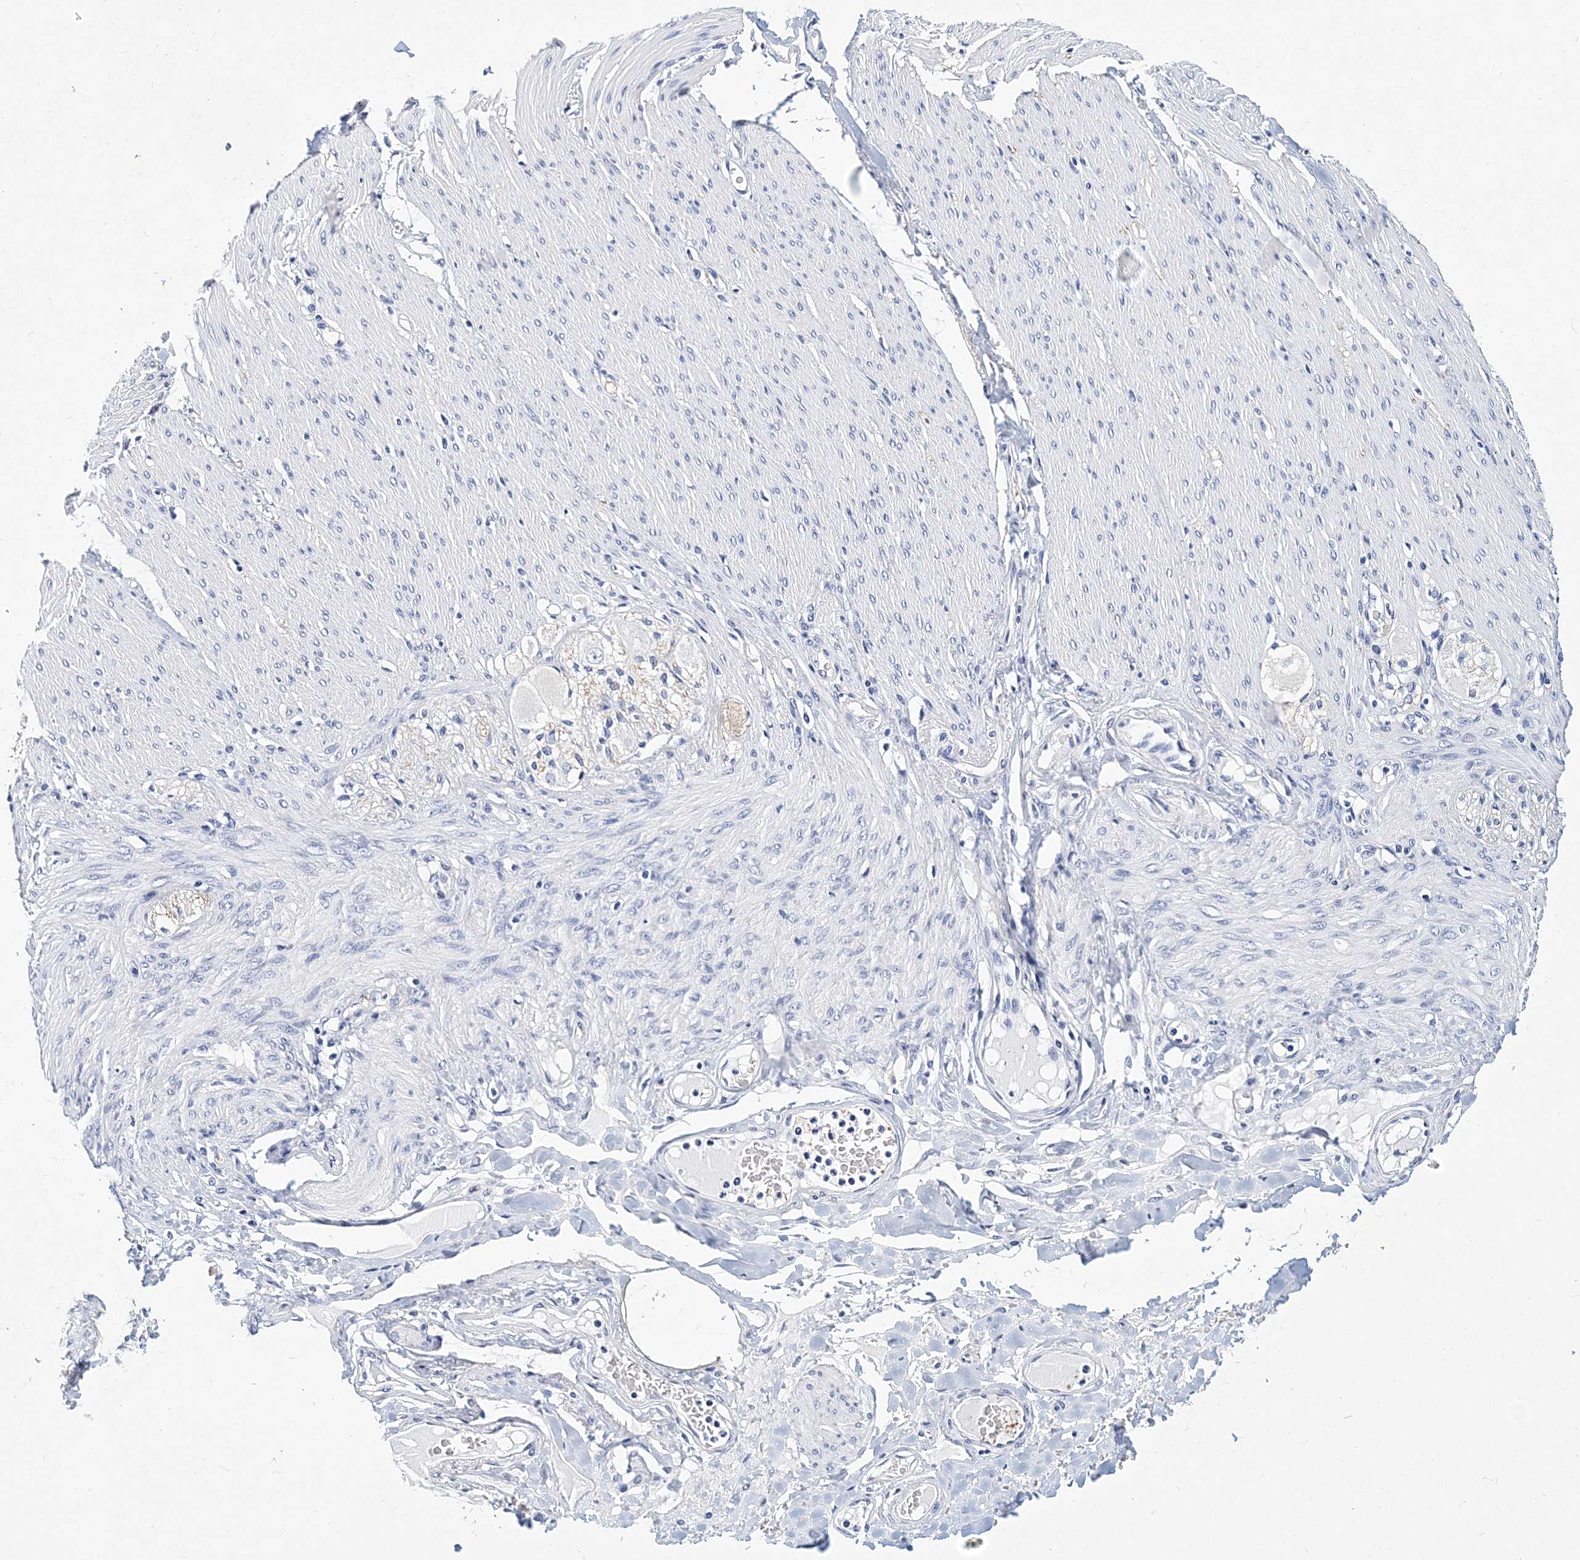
{"staining": {"intensity": "negative", "quantity": "none", "location": "none"}, "tissue": "adipose tissue", "cell_type": "Adipocytes", "image_type": "normal", "snomed": [{"axis": "morphology", "description": "Normal tissue, NOS"}, {"axis": "topography", "description": "Colon"}, {"axis": "topography", "description": "Peripheral nerve tissue"}], "caption": "Protein analysis of benign adipose tissue reveals no significant expression in adipocytes. Brightfield microscopy of immunohistochemistry stained with DAB (brown) and hematoxylin (blue), captured at high magnification.", "gene": "ITGA2B", "patient": {"sex": "female", "age": 61}}